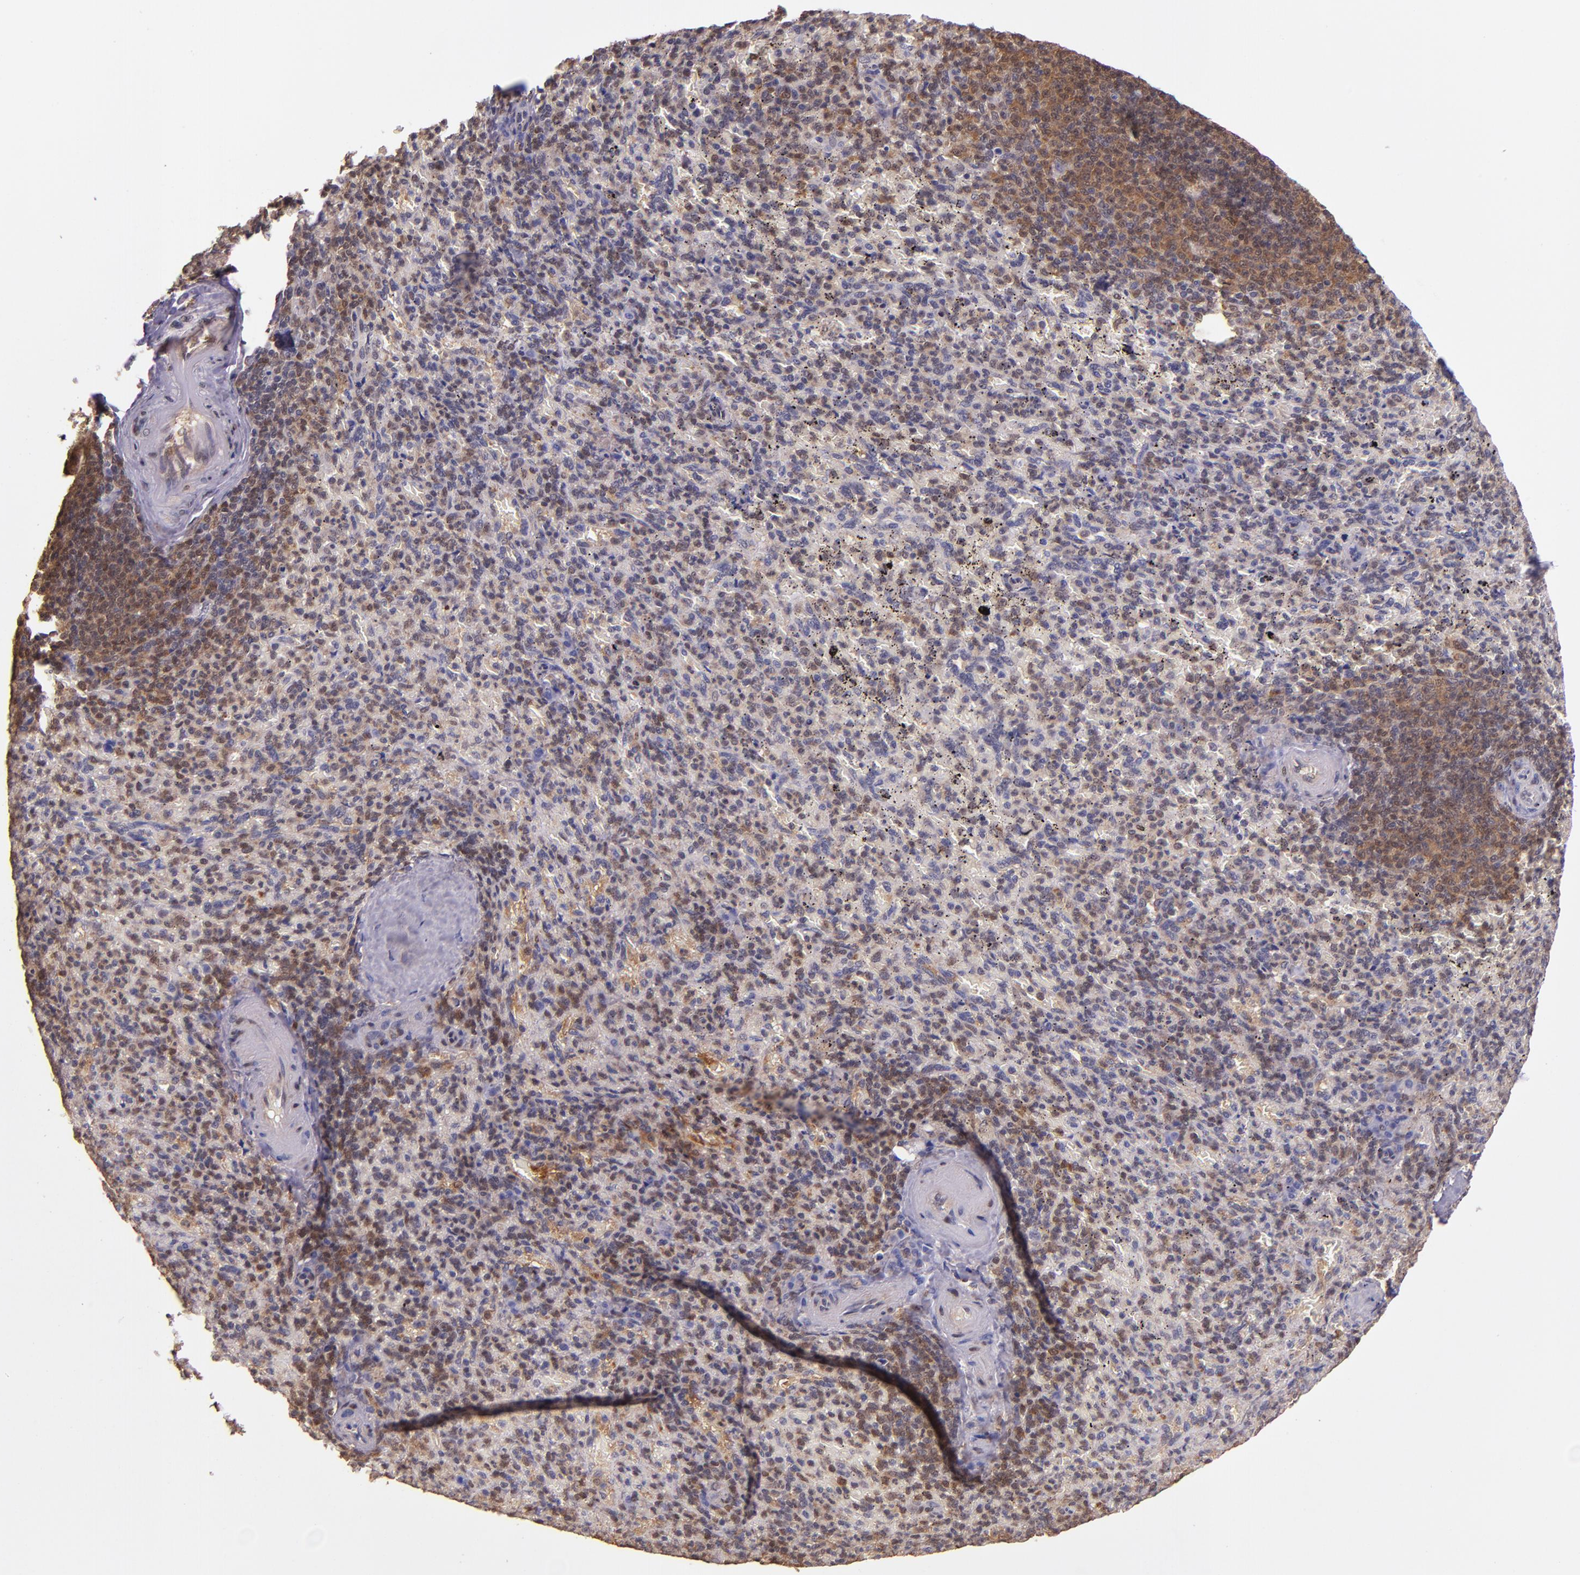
{"staining": {"intensity": "strong", "quantity": ">75%", "location": "cytoplasmic/membranous,nuclear"}, "tissue": "spleen", "cell_type": "Cells in red pulp", "image_type": "normal", "snomed": [{"axis": "morphology", "description": "Normal tissue, NOS"}, {"axis": "topography", "description": "Spleen"}], "caption": "Immunohistochemical staining of benign human spleen reveals high levels of strong cytoplasmic/membranous,nuclear staining in approximately >75% of cells in red pulp. (brown staining indicates protein expression, while blue staining denotes nuclei).", "gene": "STAT6", "patient": {"sex": "female", "age": 43}}